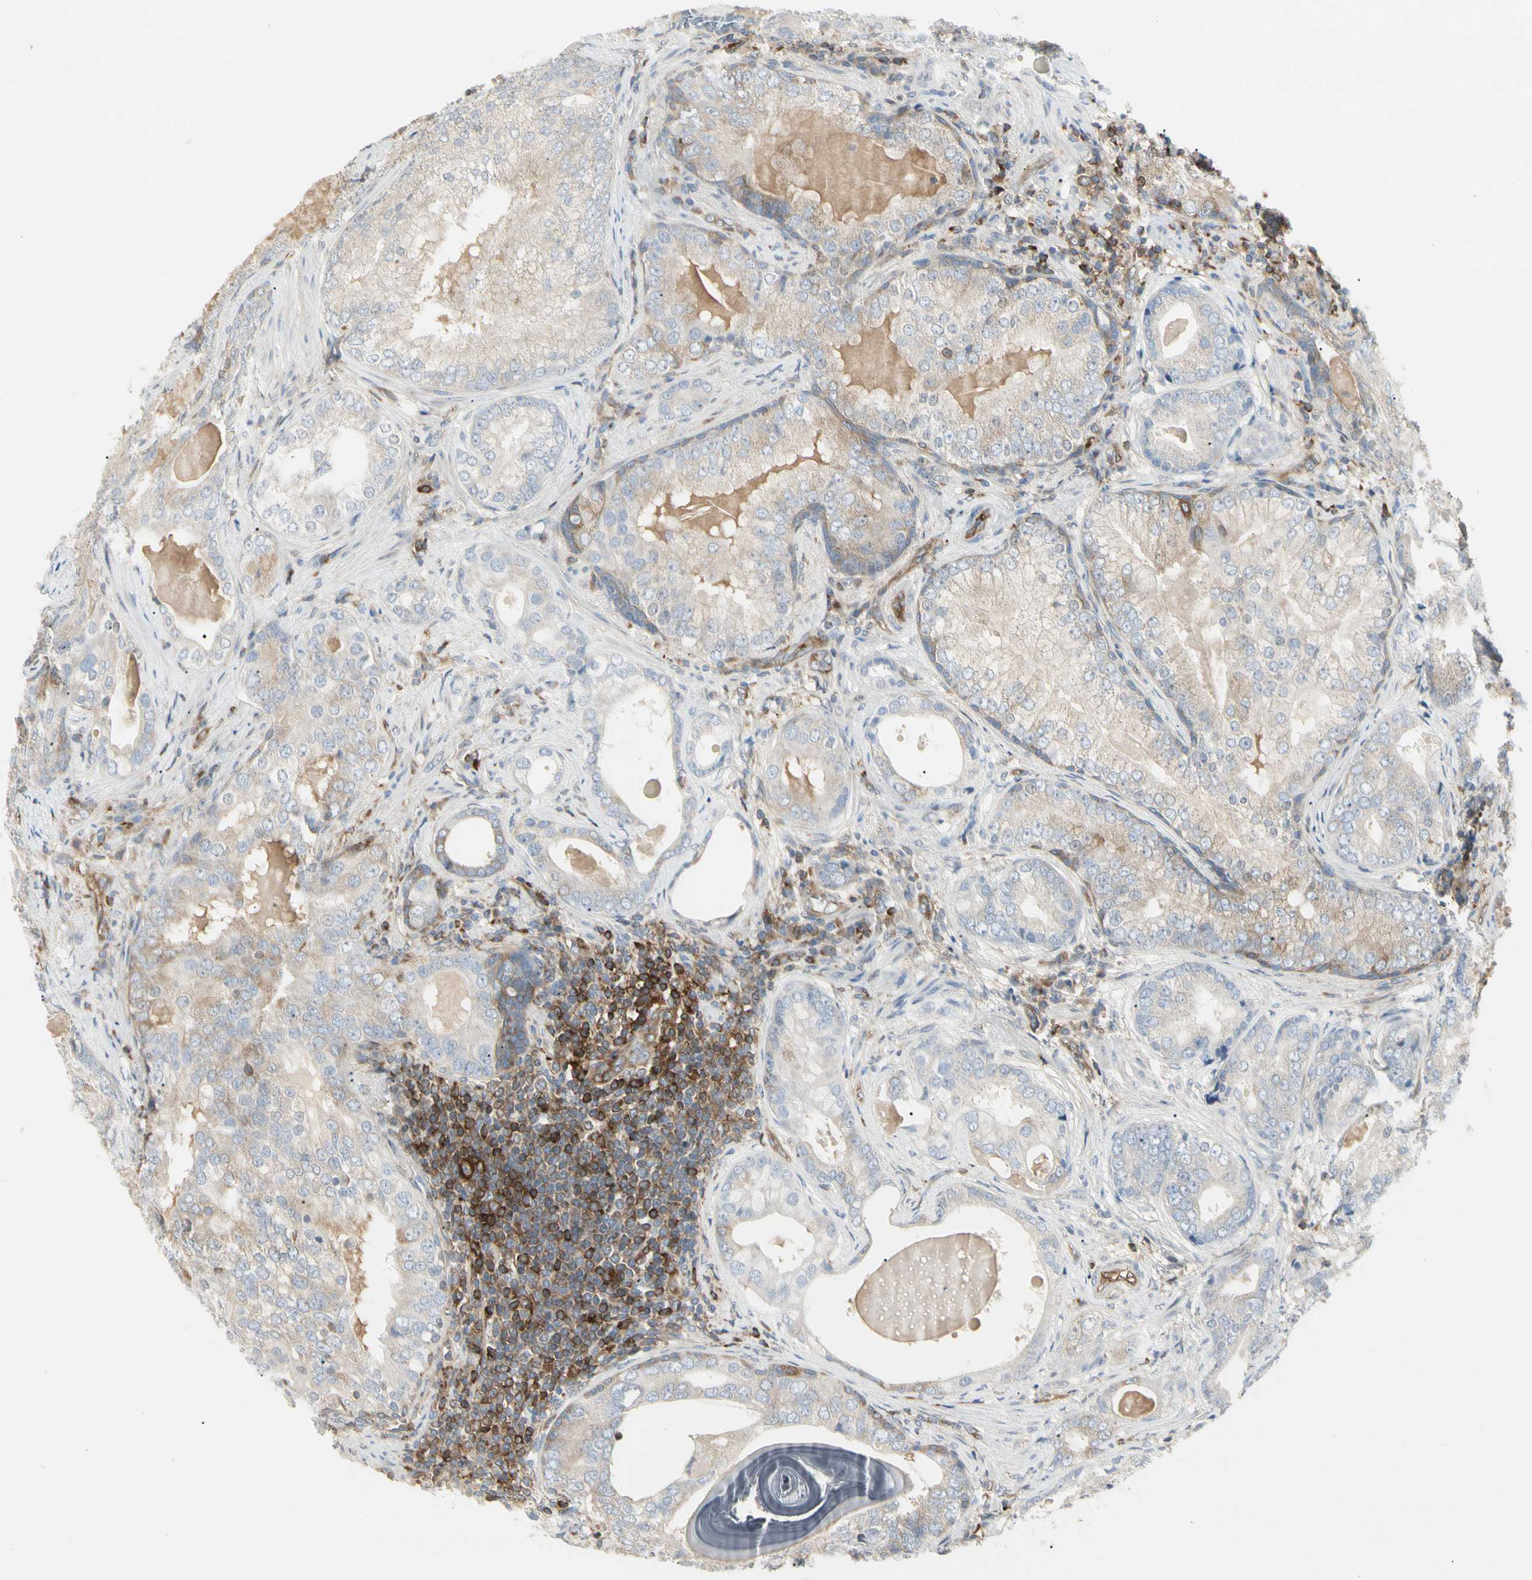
{"staining": {"intensity": "weak", "quantity": ">75%", "location": "cytoplasmic/membranous"}, "tissue": "prostate cancer", "cell_type": "Tumor cells", "image_type": "cancer", "snomed": [{"axis": "morphology", "description": "Adenocarcinoma, High grade"}, {"axis": "topography", "description": "Prostate"}], "caption": "A brown stain labels weak cytoplasmic/membranous positivity of a protein in prostate cancer (high-grade adenocarcinoma) tumor cells.", "gene": "NFKB2", "patient": {"sex": "male", "age": 66}}